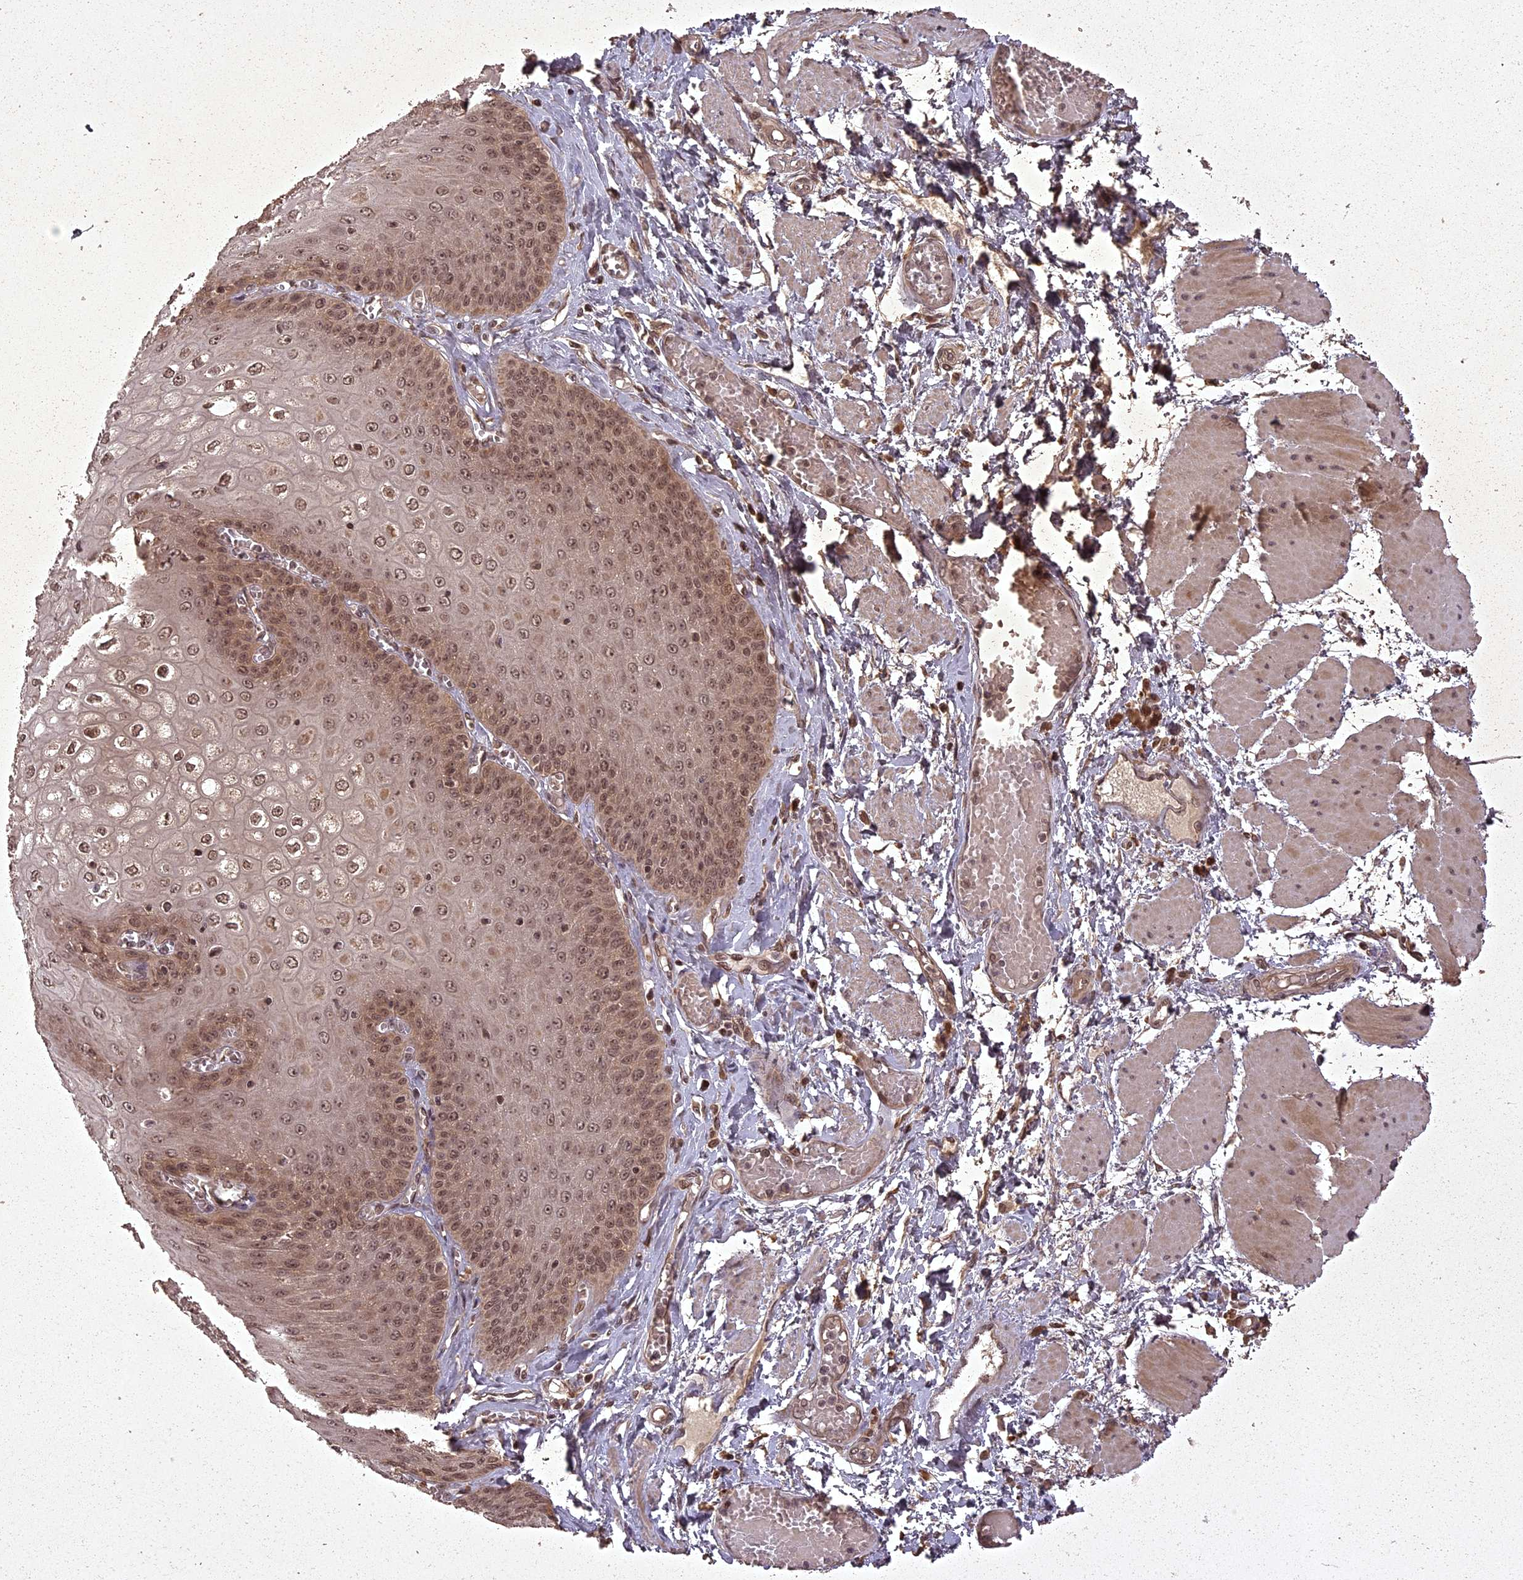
{"staining": {"intensity": "moderate", "quantity": ">75%", "location": "cytoplasmic/membranous,nuclear"}, "tissue": "esophagus", "cell_type": "Squamous epithelial cells", "image_type": "normal", "snomed": [{"axis": "morphology", "description": "Normal tissue, NOS"}, {"axis": "topography", "description": "Esophagus"}], "caption": "Immunohistochemistry (IHC) of benign human esophagus shows medium levels of moderate cytoplasmic/membranous,nuclear positivity in about >75% of squamous epithelial cells.", "gene": "ING5", "patient": {"sex": "male", "age": 60}}